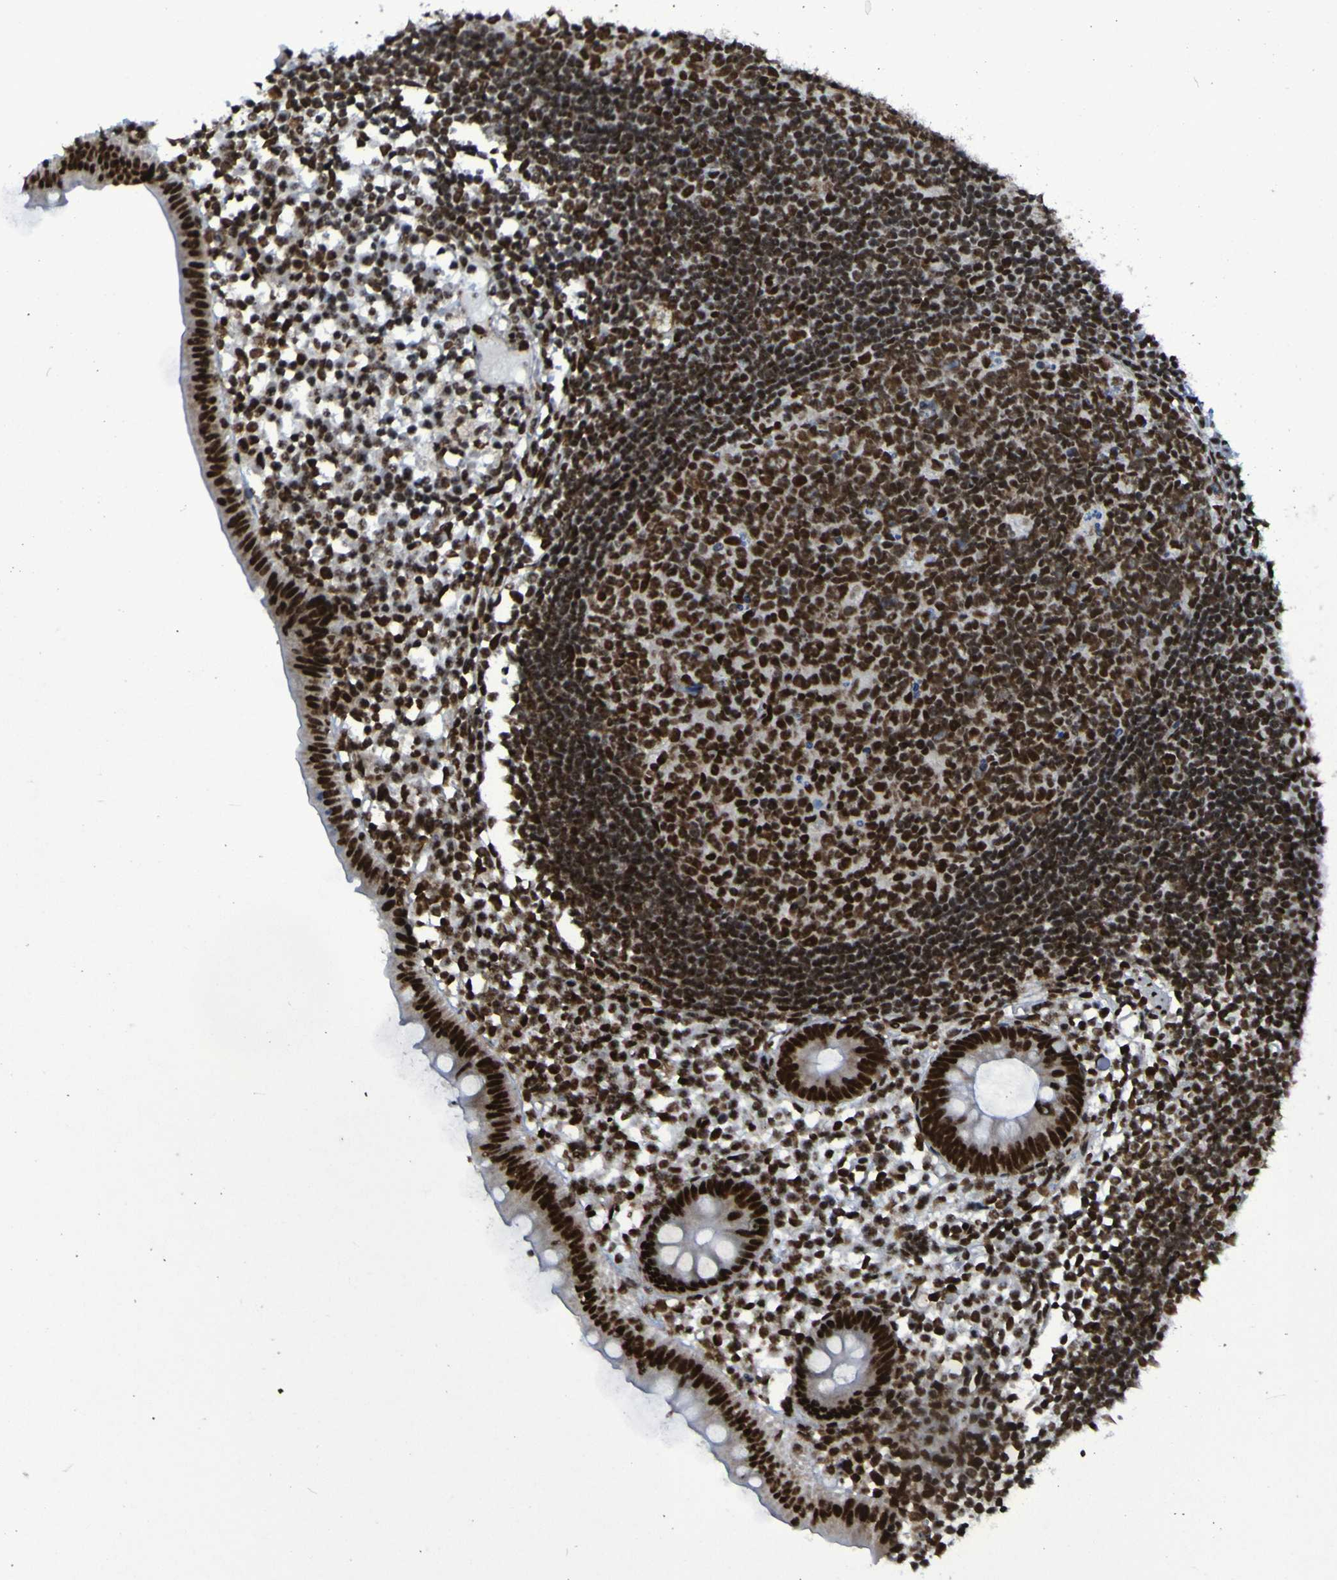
{"staining": {"intensity": "strong", "quantity": ">75%", "location": "nuclear"}, "tissue": "appendix", "cell_type": "Glandular cells", "image_type": "normal", "snomed": [{"axis": "morphology", "description": "Normal tissue, NOS"}, {"axis": "topography", "description": "Appendix"}], "caption": "Immunohistochemical staining of unremarkable appendix demonstrates high levels of strong nuclear expression in approximately >75% of glandular cells.", "gene": "HNRNPR", "patient": {"sex": "female", "age": 20}}